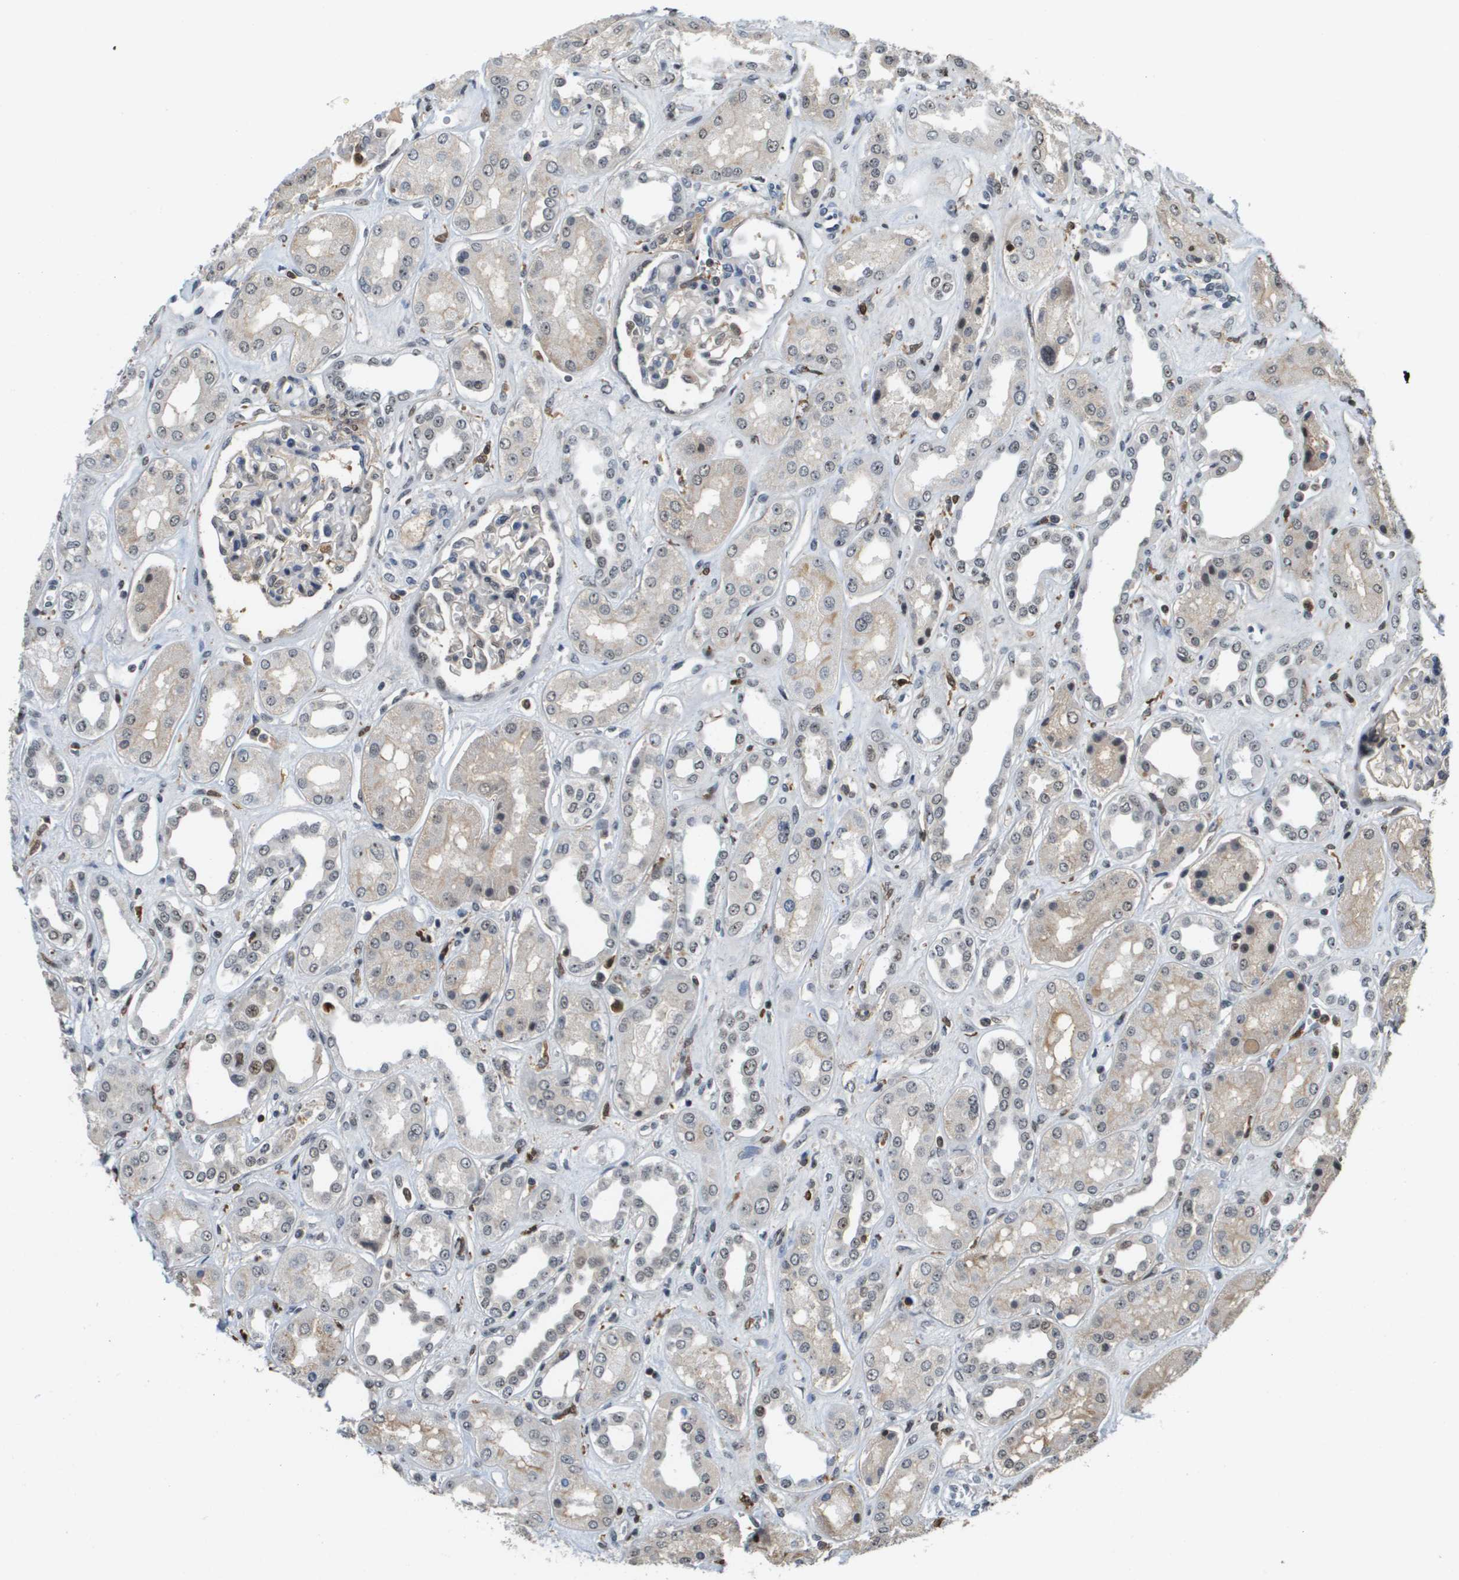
{"staining": {"intensity": "moderate", "quantity": "<25%", "location": "nuclear"}, "tissue": "kidney", "cell_type": "Cells in glomeruli", "image_type": "normal", "snomed": [{"axis": "morphology", "description": "Normal tissue, NOS"}, {"axis": "topography", "description": "Kidney"}], "caption": "Immunohistochemistry staining of unremarkable kidney, which reveals low levels of moderate nuclear staining in about <25% of cells in glomeruli indicating moderate nuclear protein expression. The staining was performed using DAB (3,3'-diaminobenzidine) (brown) for protein detection and nuclei were counterstained in hematoxylin (blue).", "gene": "EP400", "patient": {"sex": "male", "age": 59}}